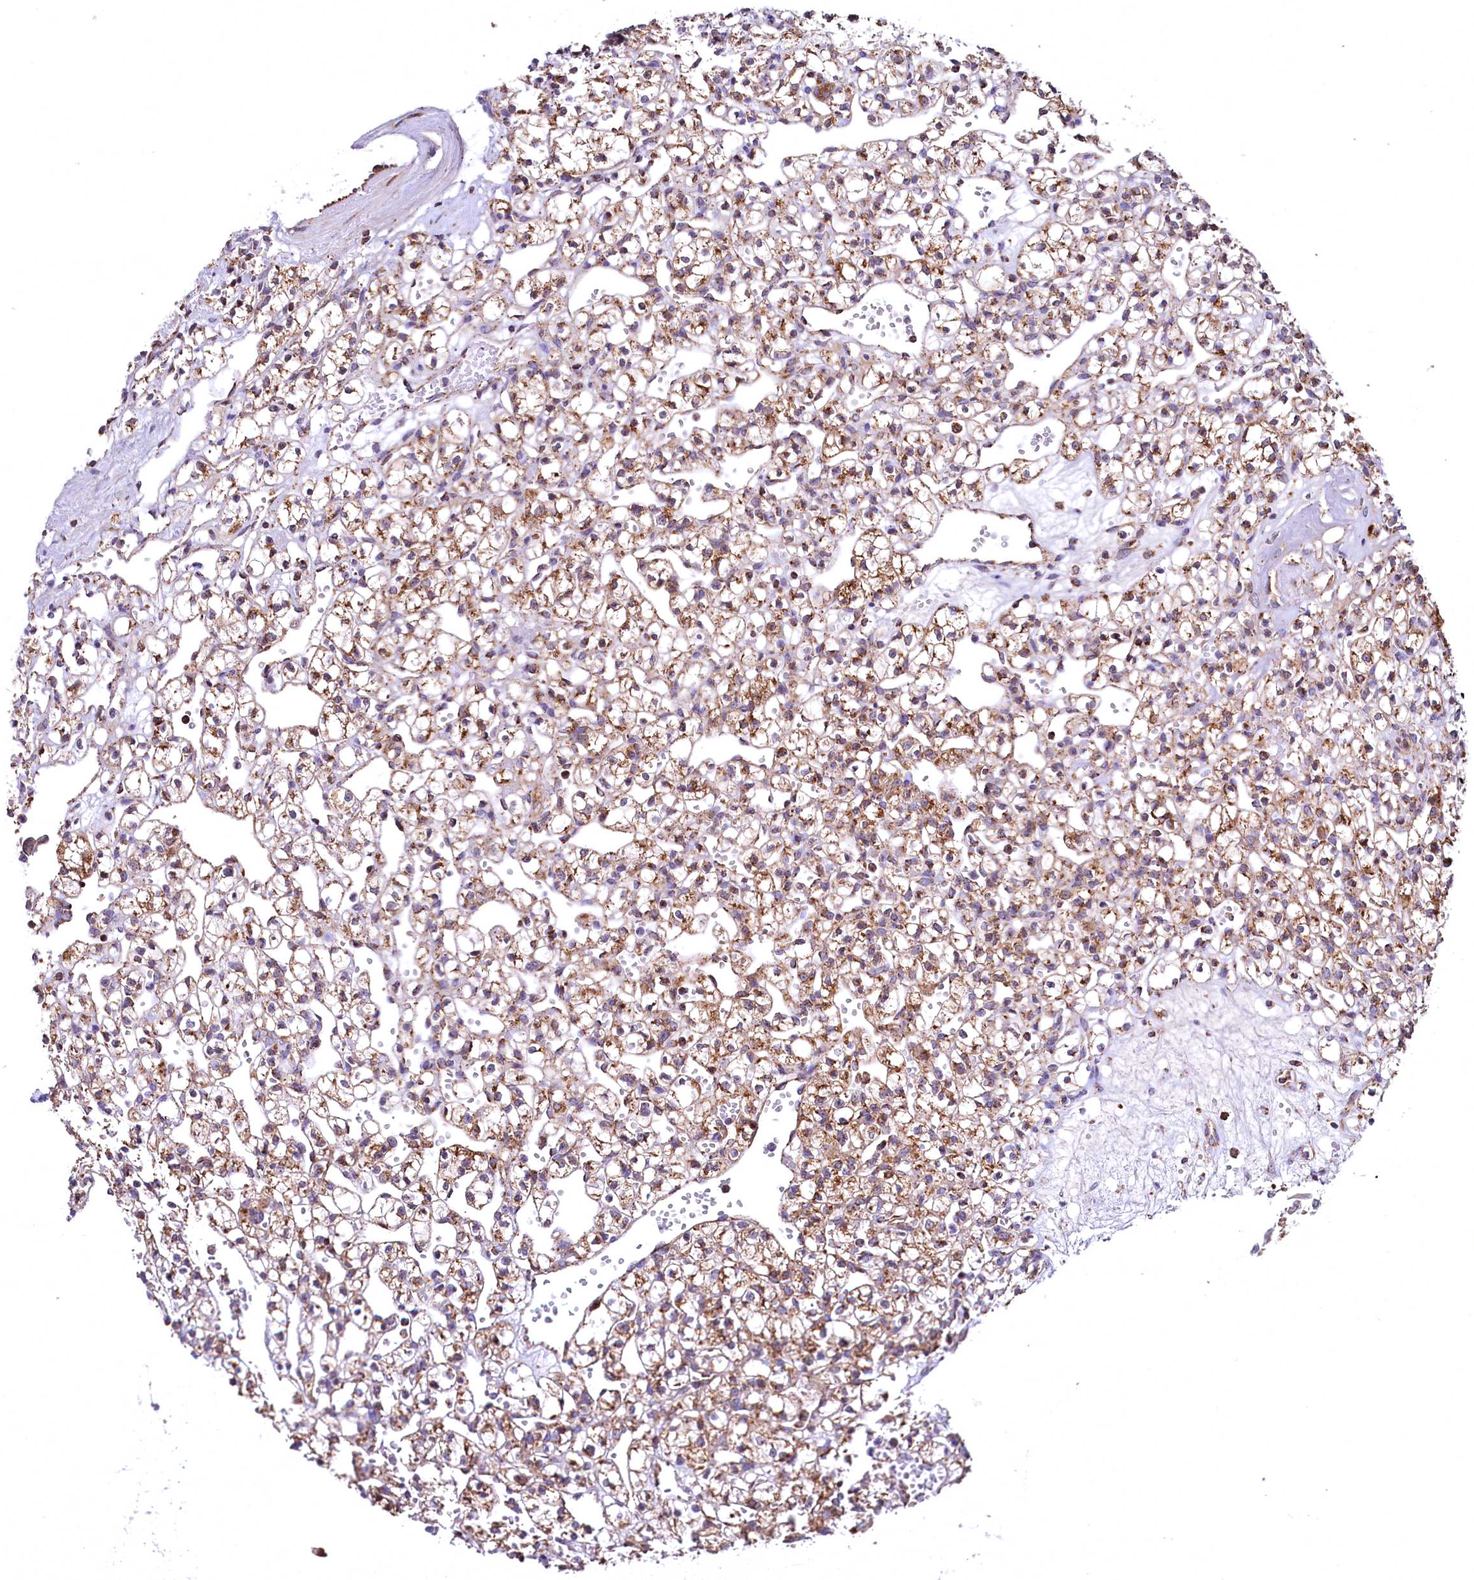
{"staining": {"intensity": "moderate", "quantity": ">75%", "location": "cytoplasmic/membranous"}, "tissue": "renal cancer", "cell_type": "Tumor cells", "image_type": "cancer", "snomed": [{"axis": "morphology", "description": "Adenocarcinoma, NOS"}, {"axis": "topography", "description": "Kidney"}], "caption": "The immunohistochemical stain shows moderate cytoplasmic/membranous expression in tumor cells of adenocarcinoma (renal) tissue. (IHC, brightfield microscopy, high magnification).", "gene": "NUDT15", "patient": {"sex": "female", "age": 59}}